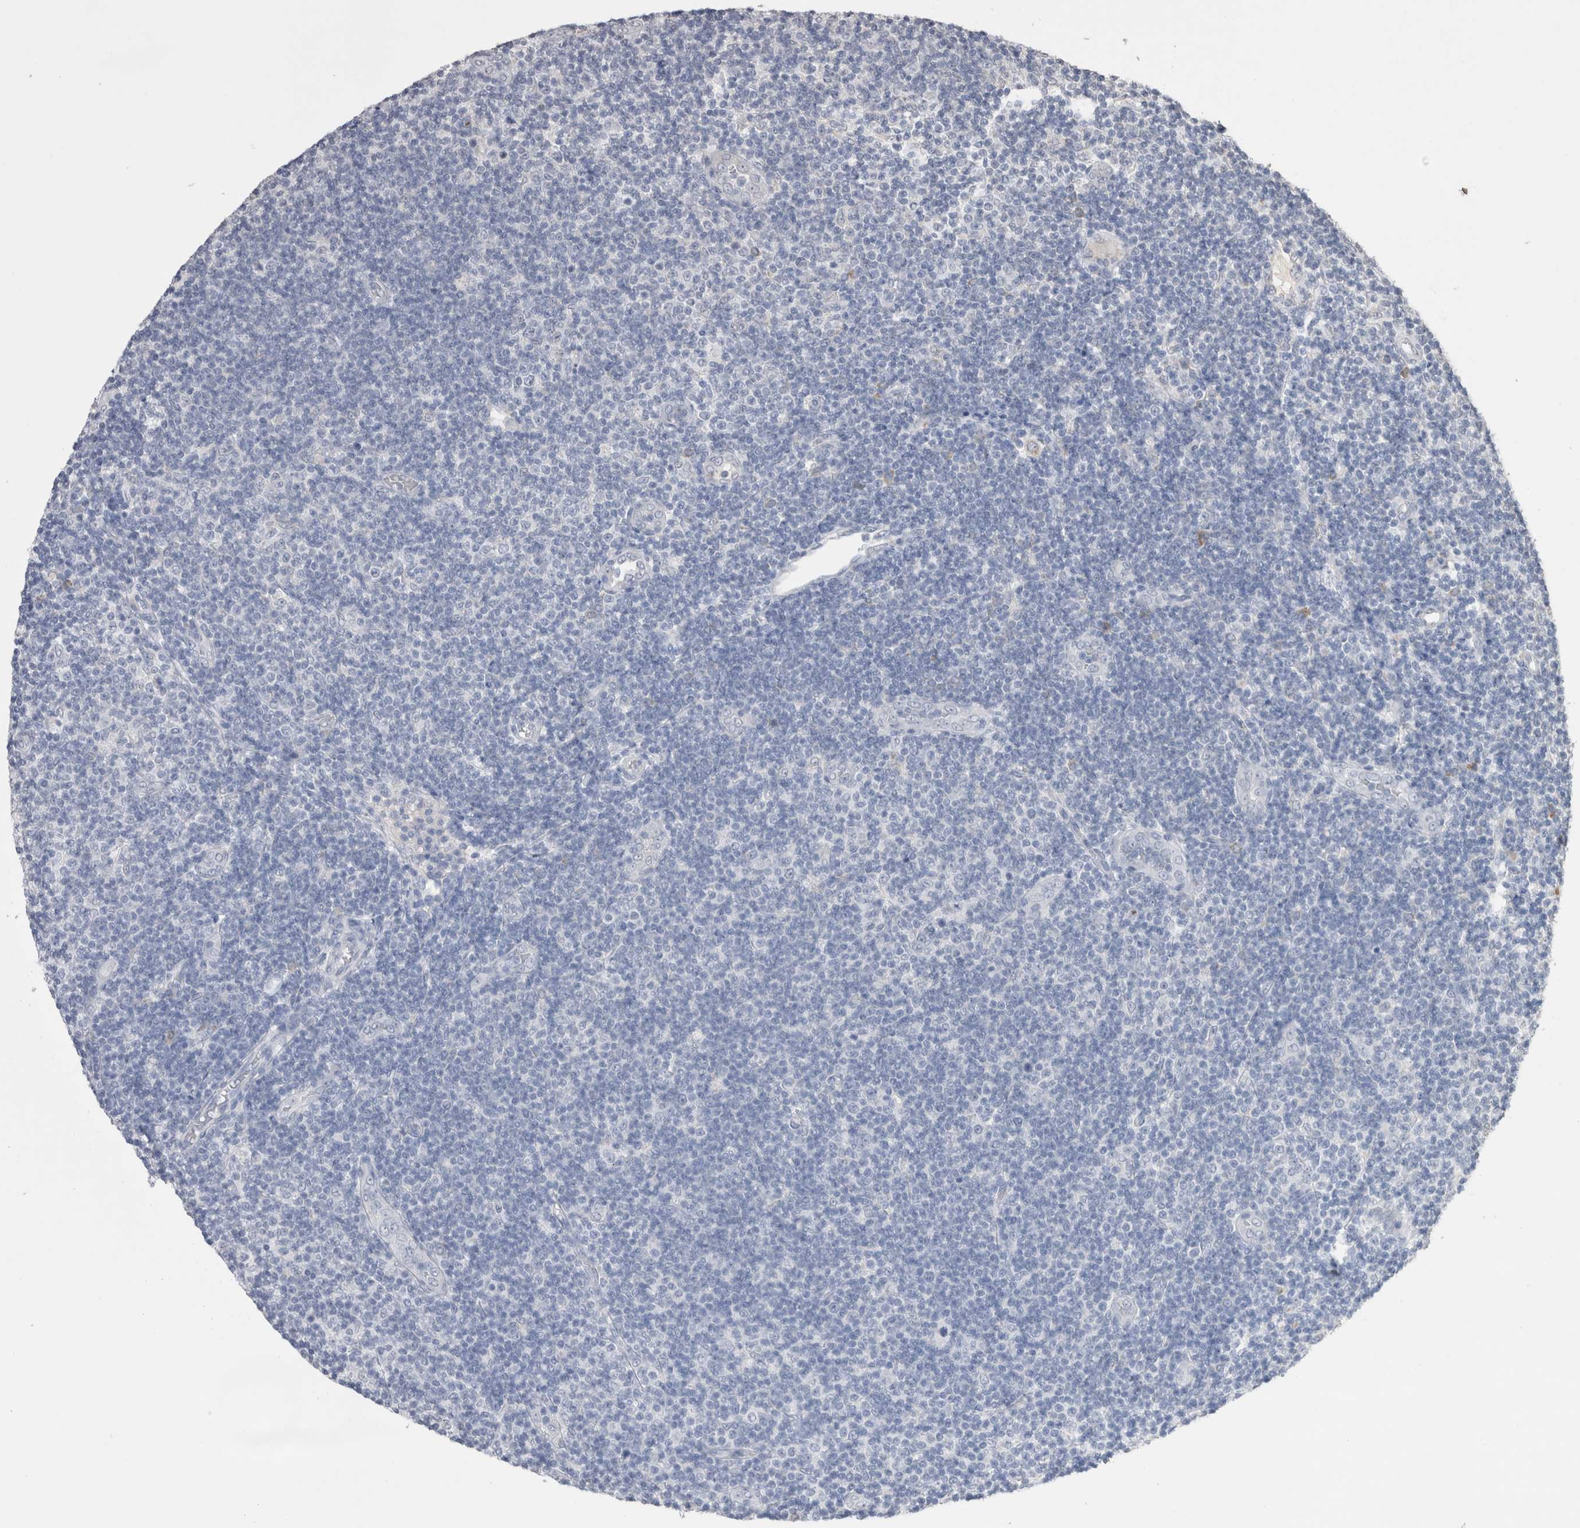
{"staining": {"intensity": "negative", "quantity": "none", "location": "none"}, "tissue": "lymphoma", "cell_type": "Tumor cells", "image_type": "cancer", "snomed": [{"axis": "morphology", "description": "Malignant lymphoma, non-Hodgkin's type, Low grade"}, {"axis": "topography", "description": "Lymph node"}], "caption": "A photomicrograph of malignant lymphoma, non-Hodgkin's type (low-grade) stained for a protein shows no brown staining in tumor cells.", "gene": "NOMO1", "patient": {"sex": "male", "age": 83}}